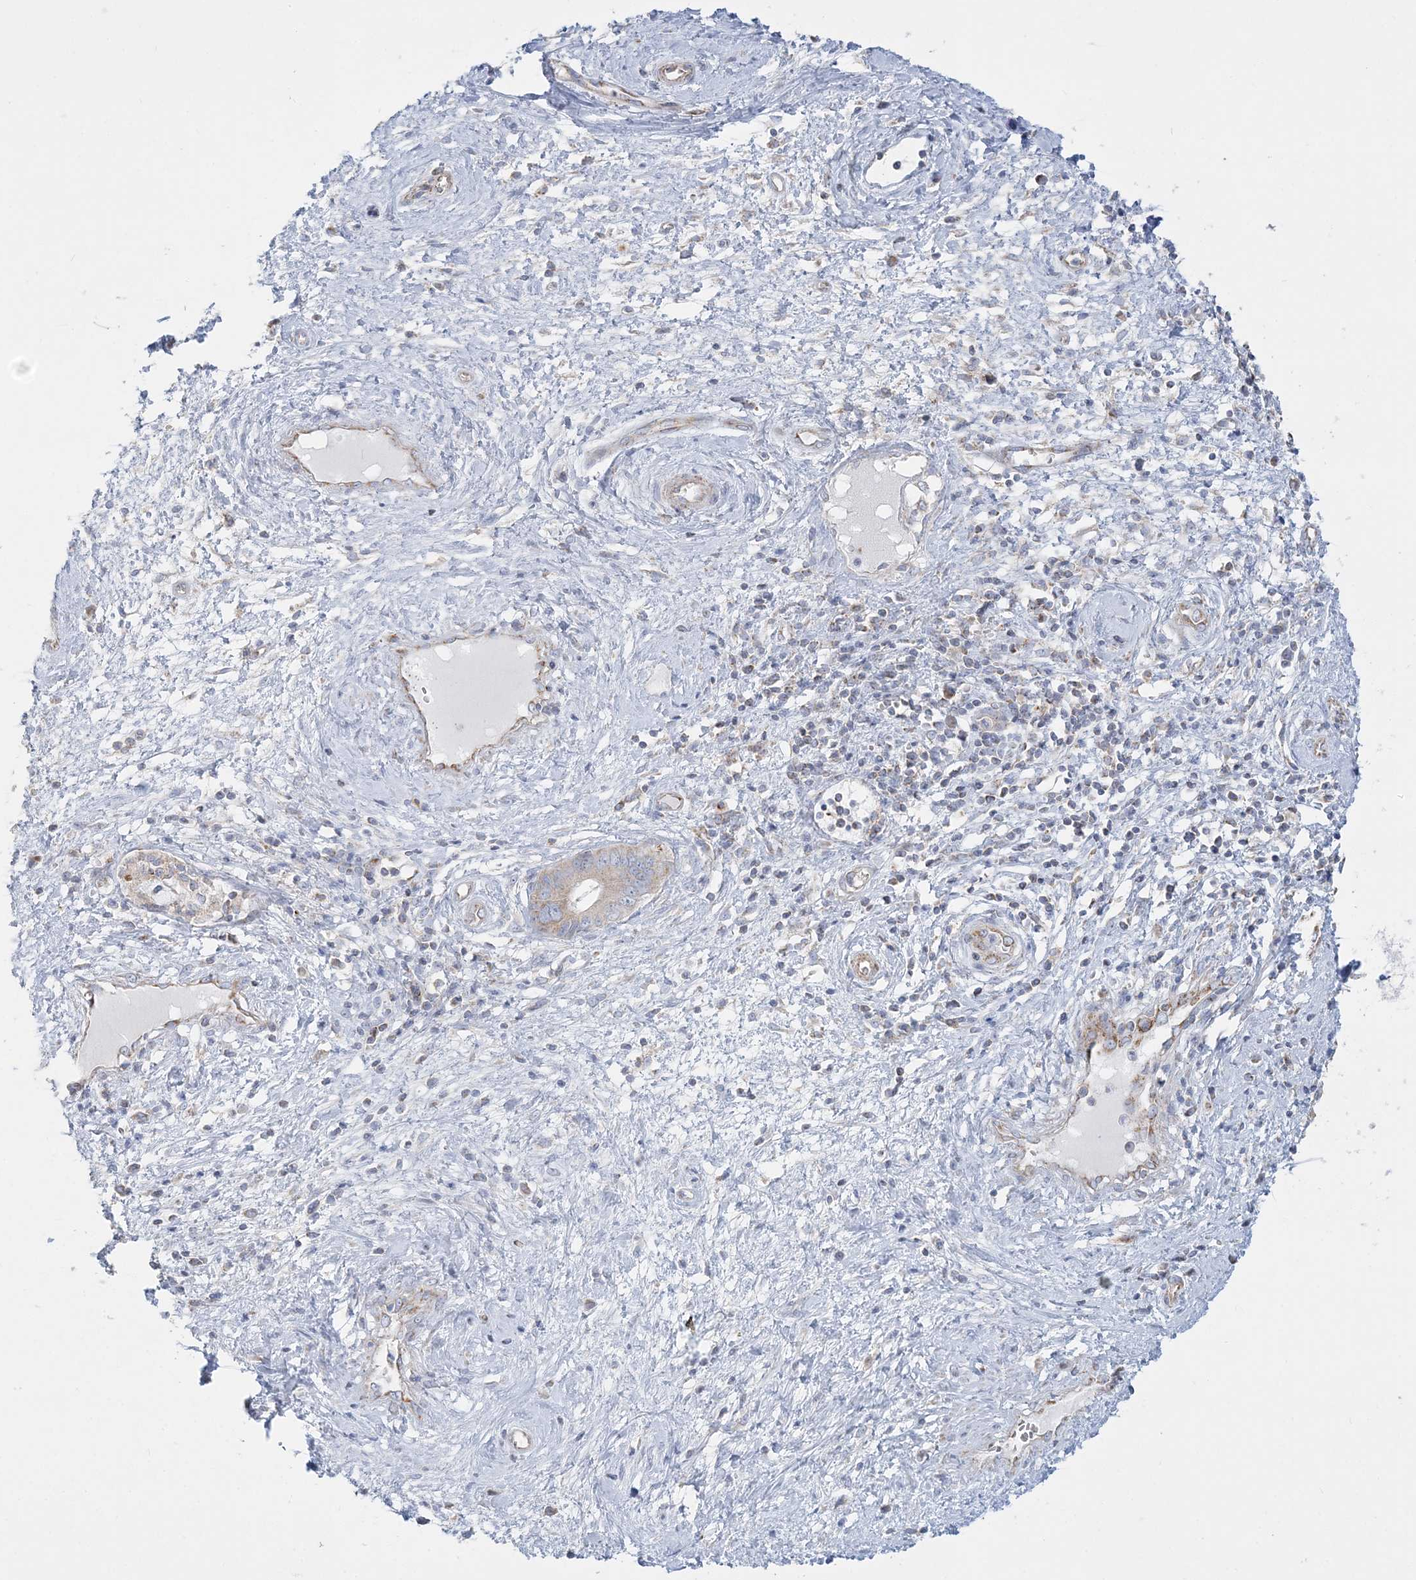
{"staining": {"intensity": "moderate", "quantity": "<25%", "location": "cytoplasmic/membranous"}, "tissue": "cervical cancer", "cell_type": "Tumor cells", "image_type": "cancer", "snomed": [{"axis": "morphology", "description": "Adenocarcinoma, NOS"}, {"axis": "topography", "description": "Cervix"}], "caption": "This image reveals cervical adenocarcinoma stained with immunohistochemistry to label a protein in brown. The cytoplasmic/membranous of tumor cells show moderate positivity for the protein. Nuclei are counter-stained blue.", "gene": "TBC1D14", "patient": {"sex": "female", "age": 44}}